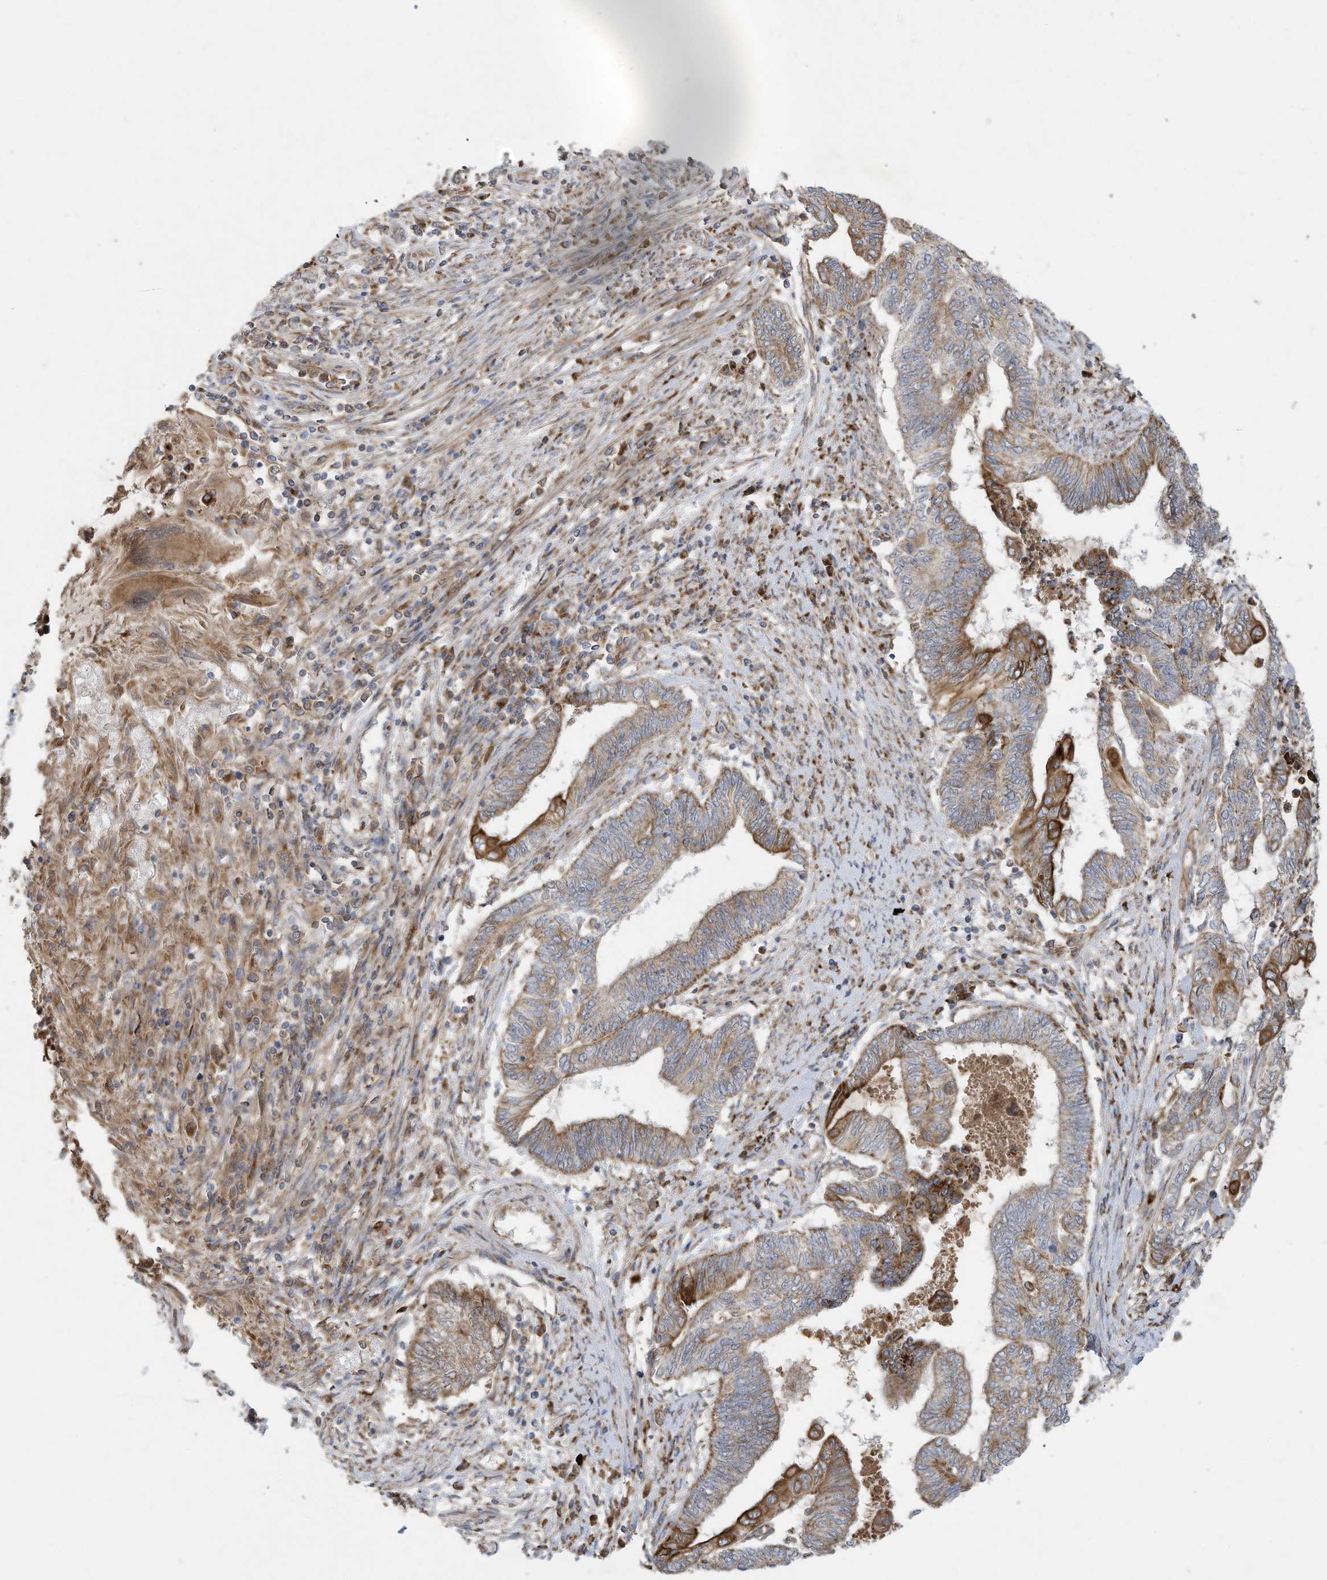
{"staining": {"intensity": "moderate", "quantity": ">75%", "location": "cytoplasmic/membranous"}, "tissue": "endometrial cancer", "cell_type": "Tumor cells", "image_type": "cancer", "snomed": [{"axis": "morphology", "description": "Adenocarcinoma, NOS"}, {"axis": "topography", "description": "Uterus"}, {"axis": "topography", "description": "Endometrium"}], "caption": "Immunohistochemical staining of human endometrial cancer shows medium levels of moderate cytoplasmic/membranous staining in approximately >75% of tumor cells.", "gene": "C2orf74", "patient": {"sex": "female", "age": 70}}